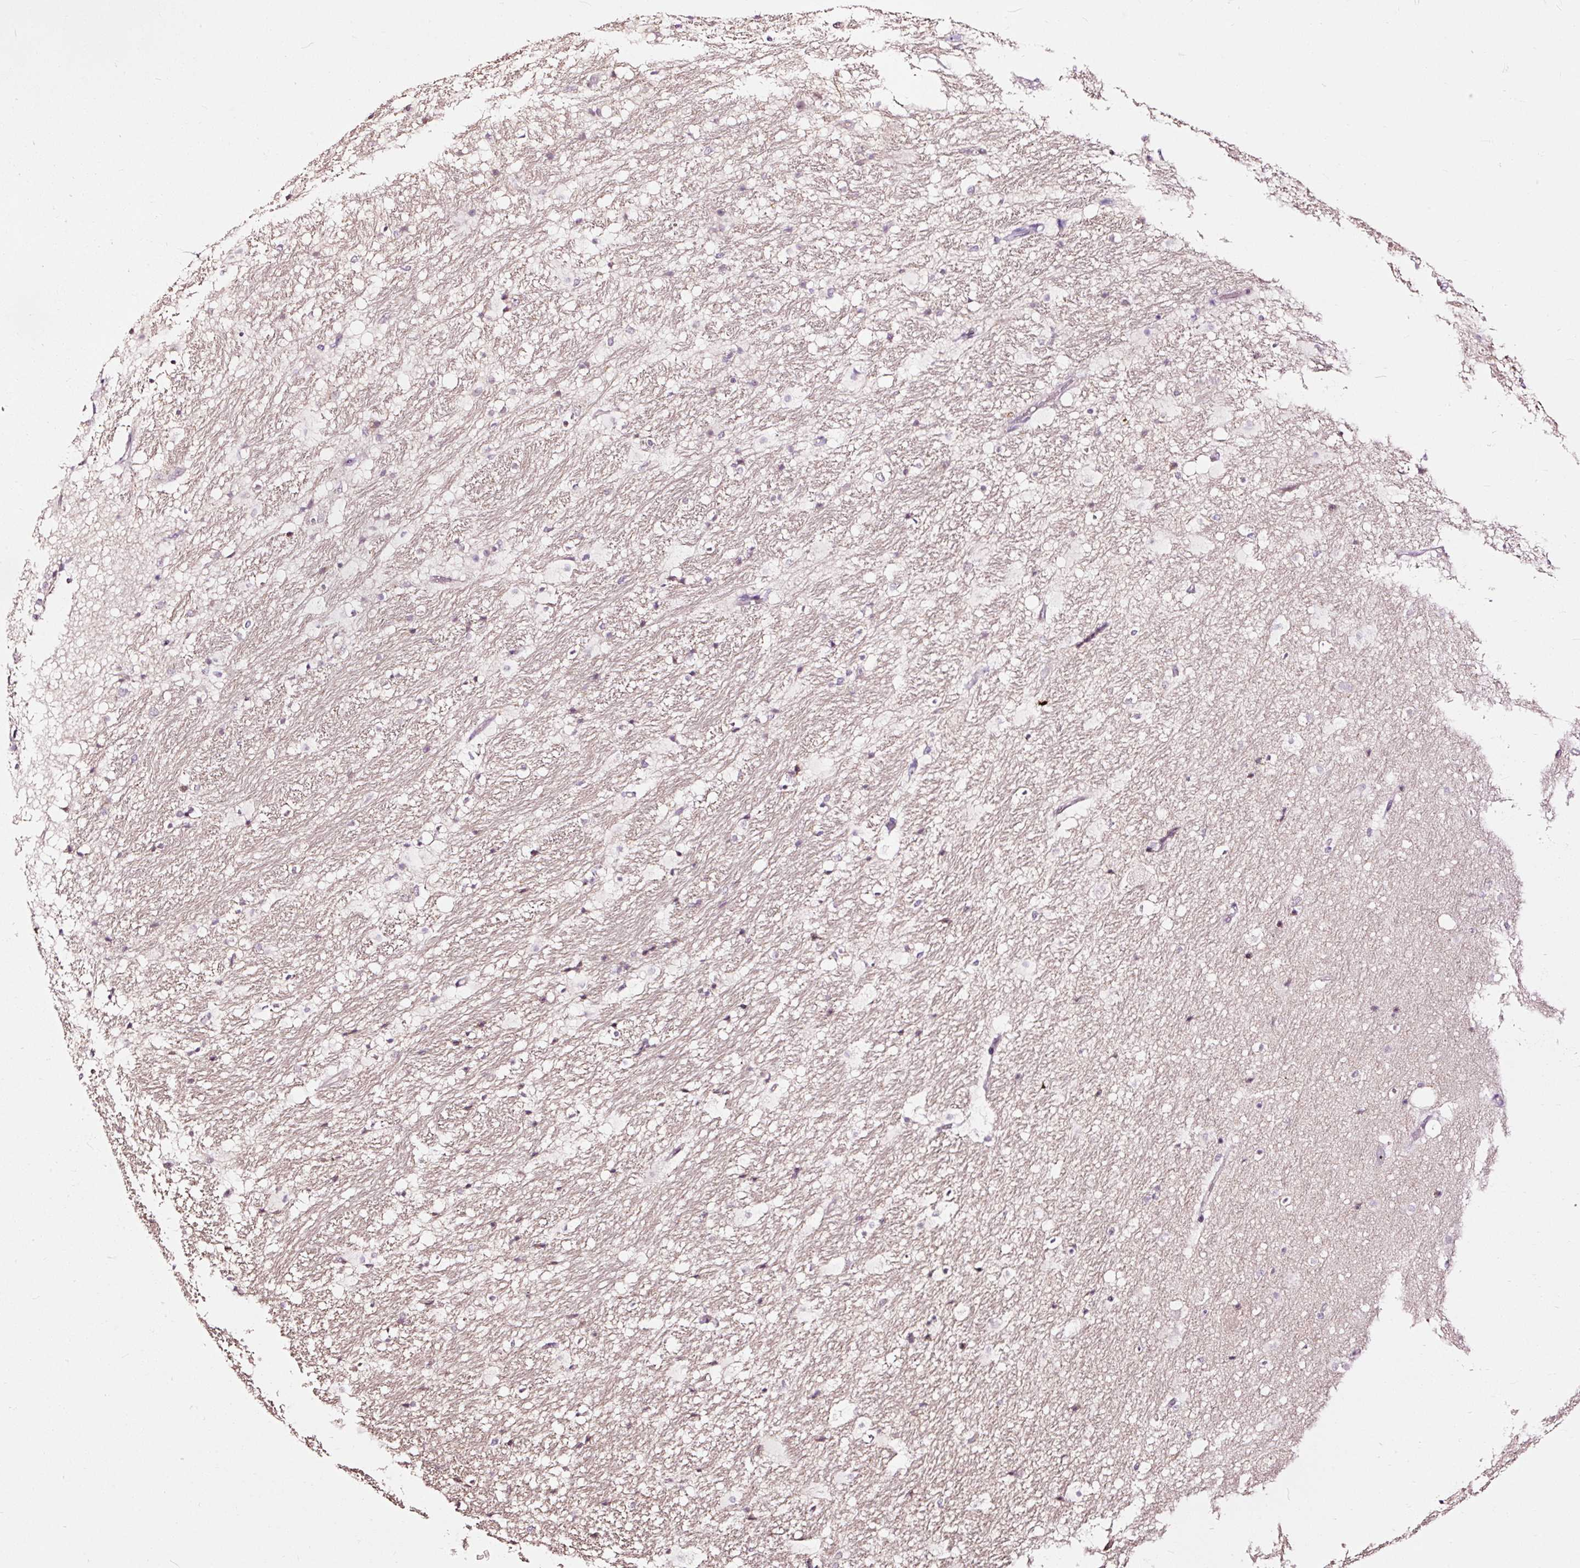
{"staining": {"intensity": "negative", "quantity": "none", "location": "none"}, "tissue": "hippocampus", "cell_type": "Glial cells", "image_type": "normal", "snomed": [{"axis": "morphology", "description": "Normal tissue, NOS"}, {"axis": "topography", "description": "Hippocampus"}], "caption": "Immunohistochemistry (IHC) micrograph of normal hippocampus: human hippocampus stained with DAB (3,3'-diaminobenzidine) reveals no significant protein staining in glial cells.", "gene": "UTP14A", "patient": {"sex": "male", "age": 37}}